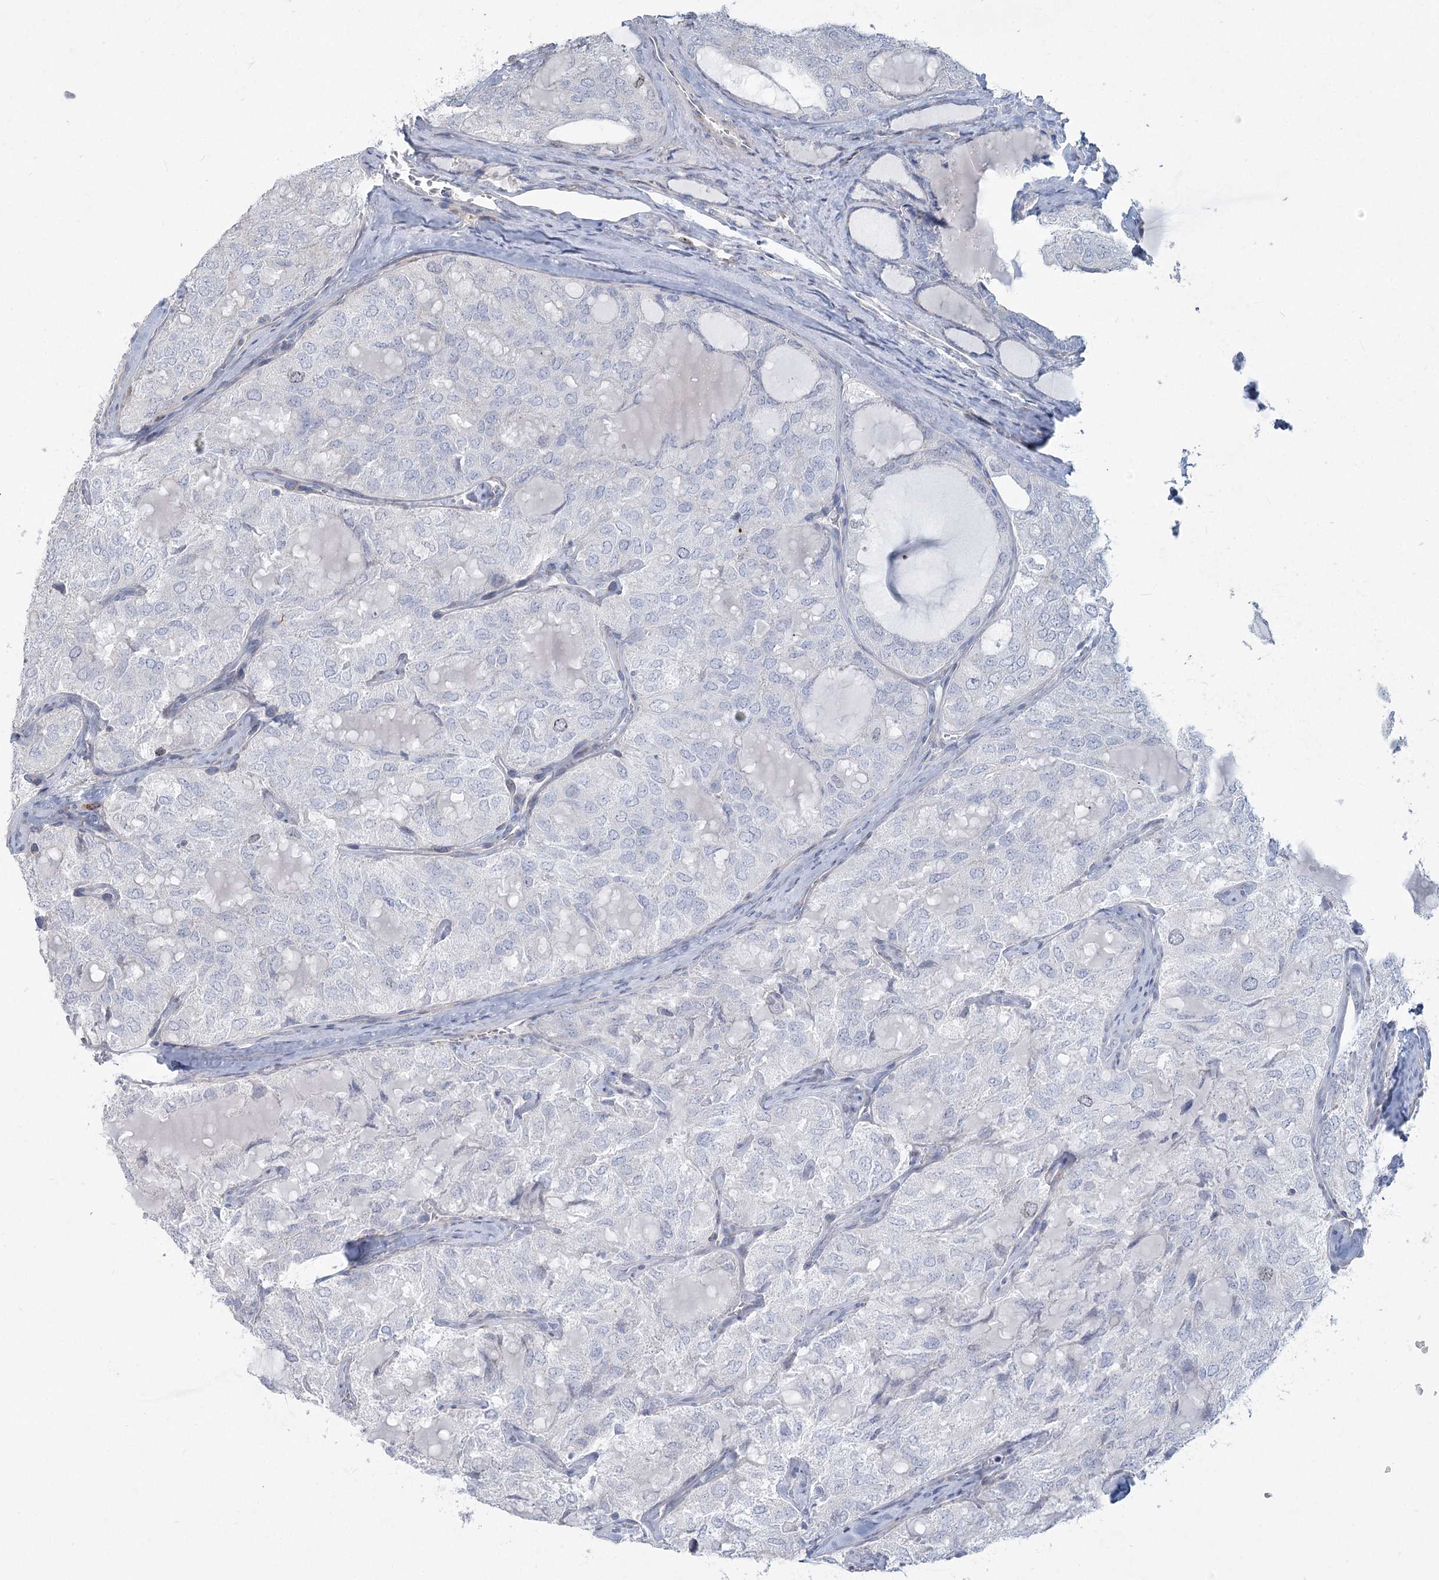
{"staining": {"intensity": "negative", "quantity": "none", "location": "none"}, "tissue": "thyroid cancer", "cell_type": "Tumor cells", "image_type": "cancer", "snomed": [{"axis": "morphology", "description": "Follicular adenoma carcinoma, NOS"}, {"axis": "topography", "description": "Thyroid gland"}], "caption": "Photomicrograph shows no significant protein positivity in tumor cells of follicular adenoma carcinoma (thyroid).", "gene": "ABITRAM", "patient": {"sex": "male", "age": 75}}